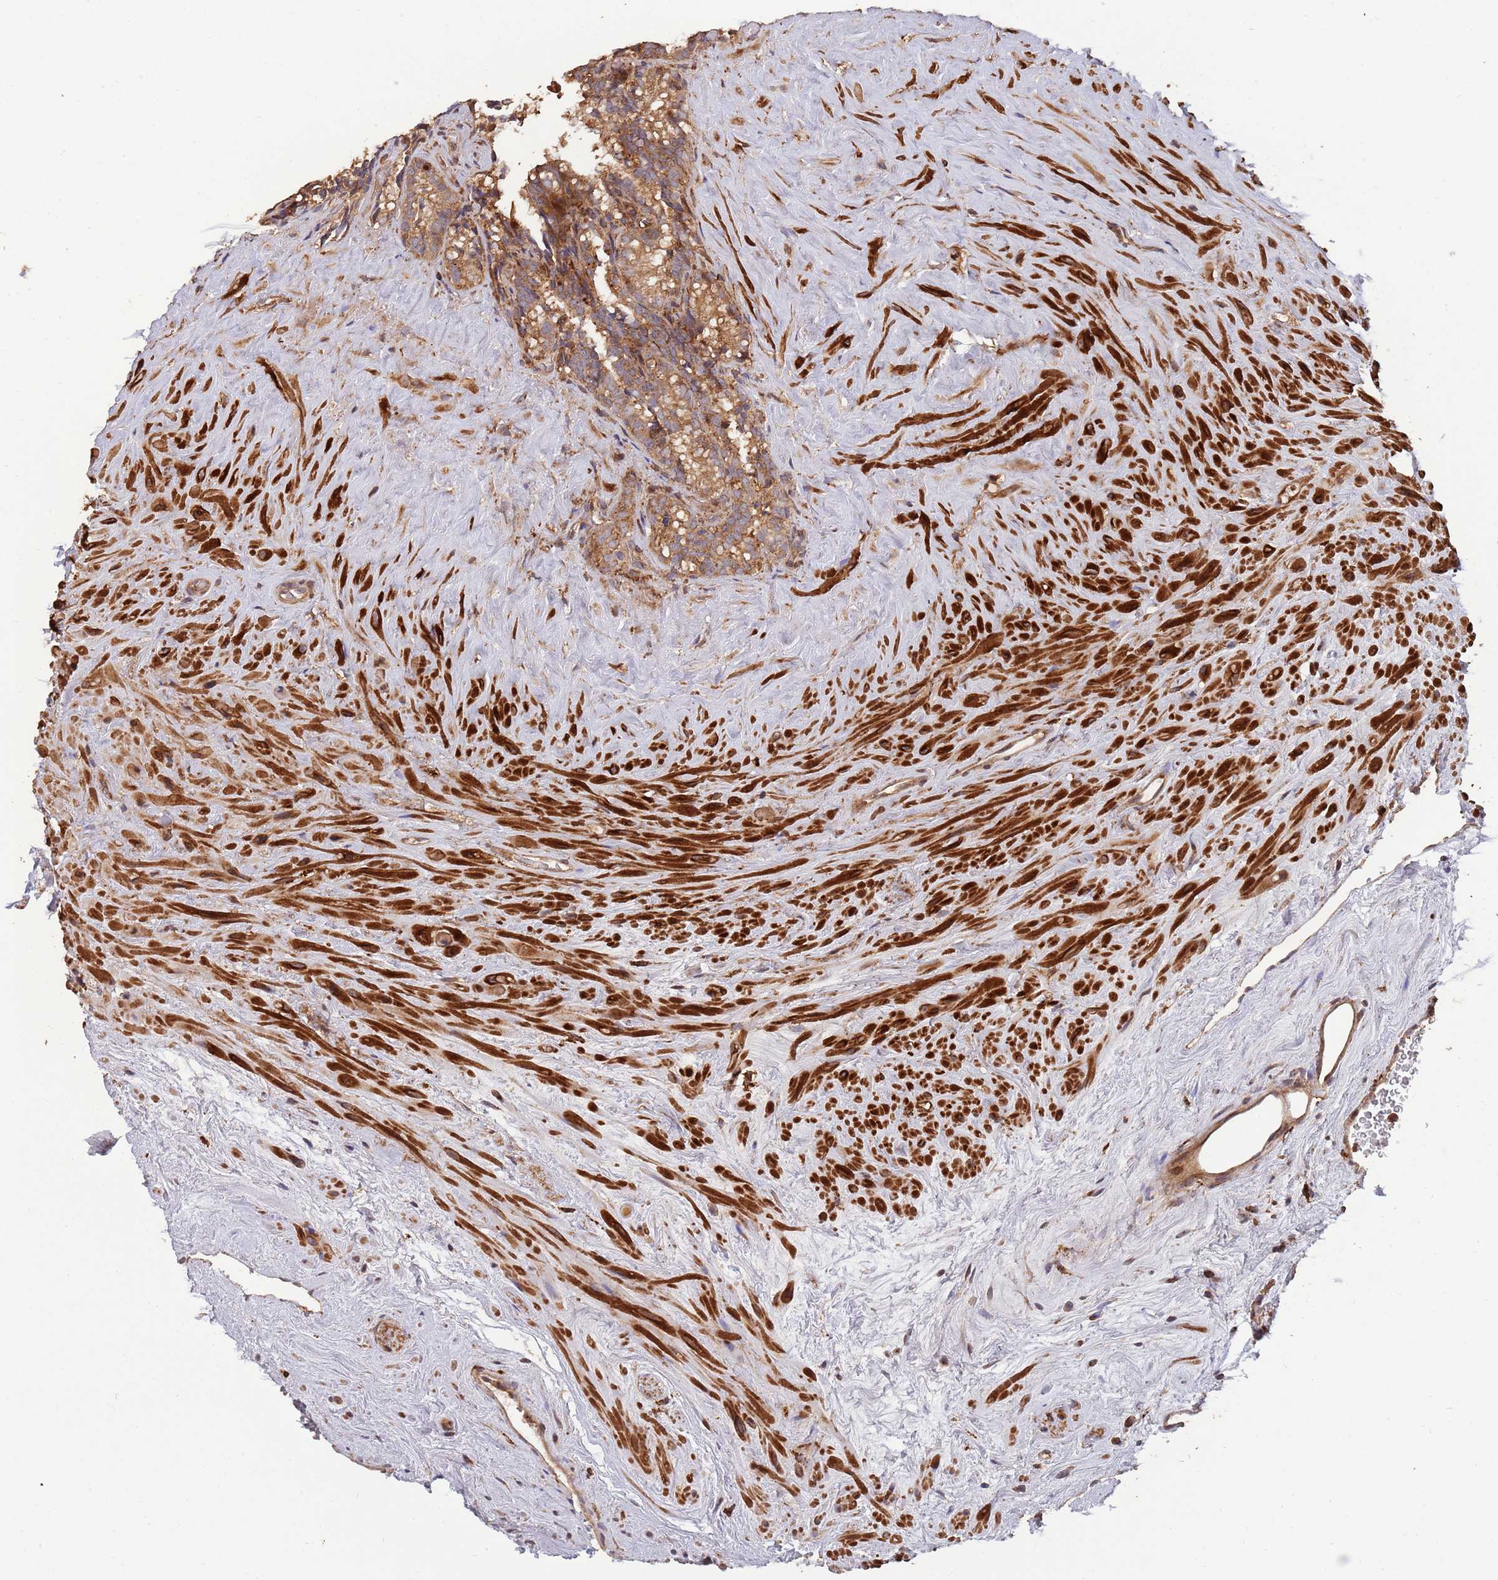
{"staining": {"intensity": "moderate", "quantity": ">75%", "location": "cytoplasmic/membranous"}, "tissue": "seminal vesicle", "cell_type": "Glandular cells", "image_type": "normal", "snomed": [{"axis": "morphology", "description": "Normal tissue, NOS"}, {"axis": "topography", "description": "Prostate"}, {"axis": "topography", "description": "Seminal veicle"}], "caption": "Approximately >75% of glandular cells in benign seminal vesicle demonstrate moderate cytoplasmic/membranous protein positivity as visualized by brown immunohistochemical staining.", "gene": "ZNF428", "patient": {"sex": "male", "age": 79}}